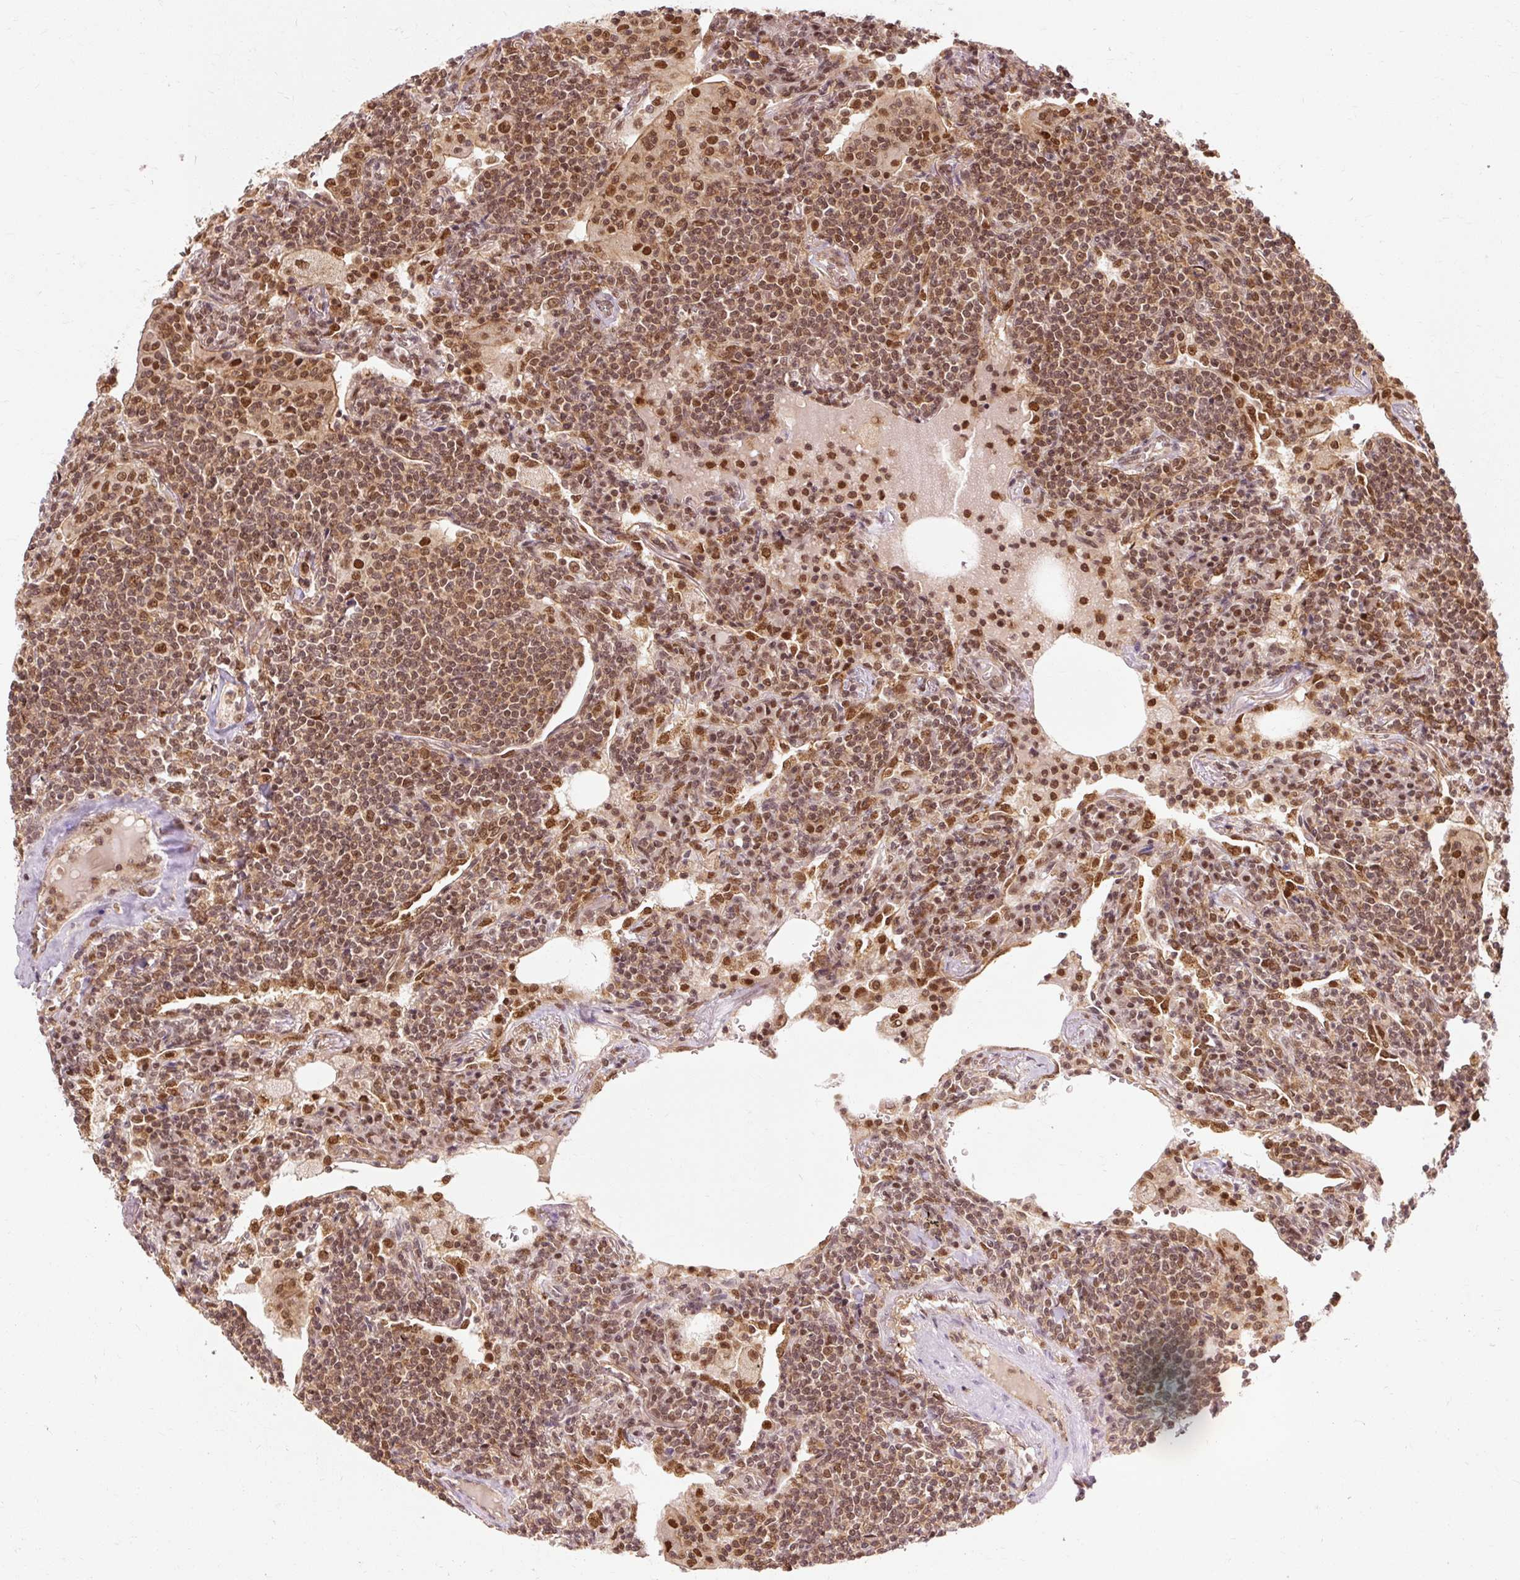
{"staining": {"intensity": "moderate", "quantity": ">75%", "location": "nuclear"}, "tissue": "lymphoma", "cell_type": "Tumor cells", "image_type": "cancer", "snomed": [{"axis": "morphology", "description": "Malignant lymphoma, non-Hodgkin's type, Low grade"}, {"axis": "topography", "description": "Lung"}], "caption": "Protein expression analysis of lymphoma demonstrates moderate nuclear expression in approximately >75% of tumor cells. The staining was performed using DAB (3,3'-diaminobenzidine), with brown indicating positive protein expression. Nuclei are stained blue with hematoxylin.", "gene": "CSTF1", "patient": {"sex": "female", "age": 71}}